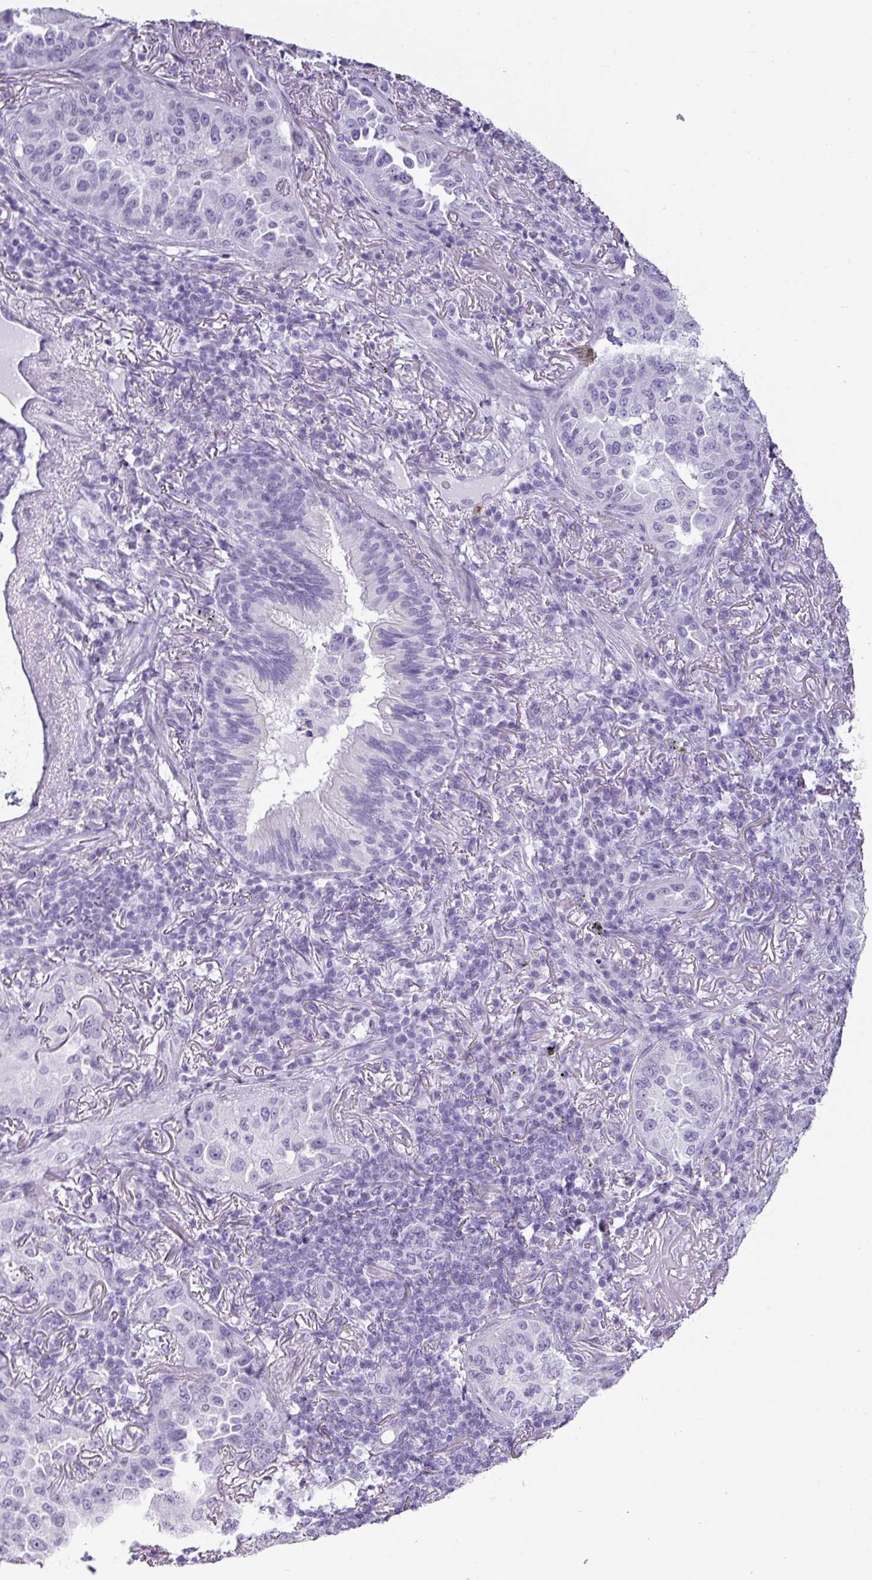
{"staining": {"intensity": "negative", "quantity": "none", "location": "none"}, "tissue": "lung cancer", "cell_type": "Tumor cells", "image_type": "cancer", "snomed": [{"axis": "morphology", "description": "Adenocarcinoma, NOS"}, {"axis": "topography", "description": "Lung"}], "caption": "Lung adenocarcinoma was stained to show a protein in brown. There is no significant expression in tumor cells.", "gene": "SCT", "patient": {"sex": "female", "age": 69}}